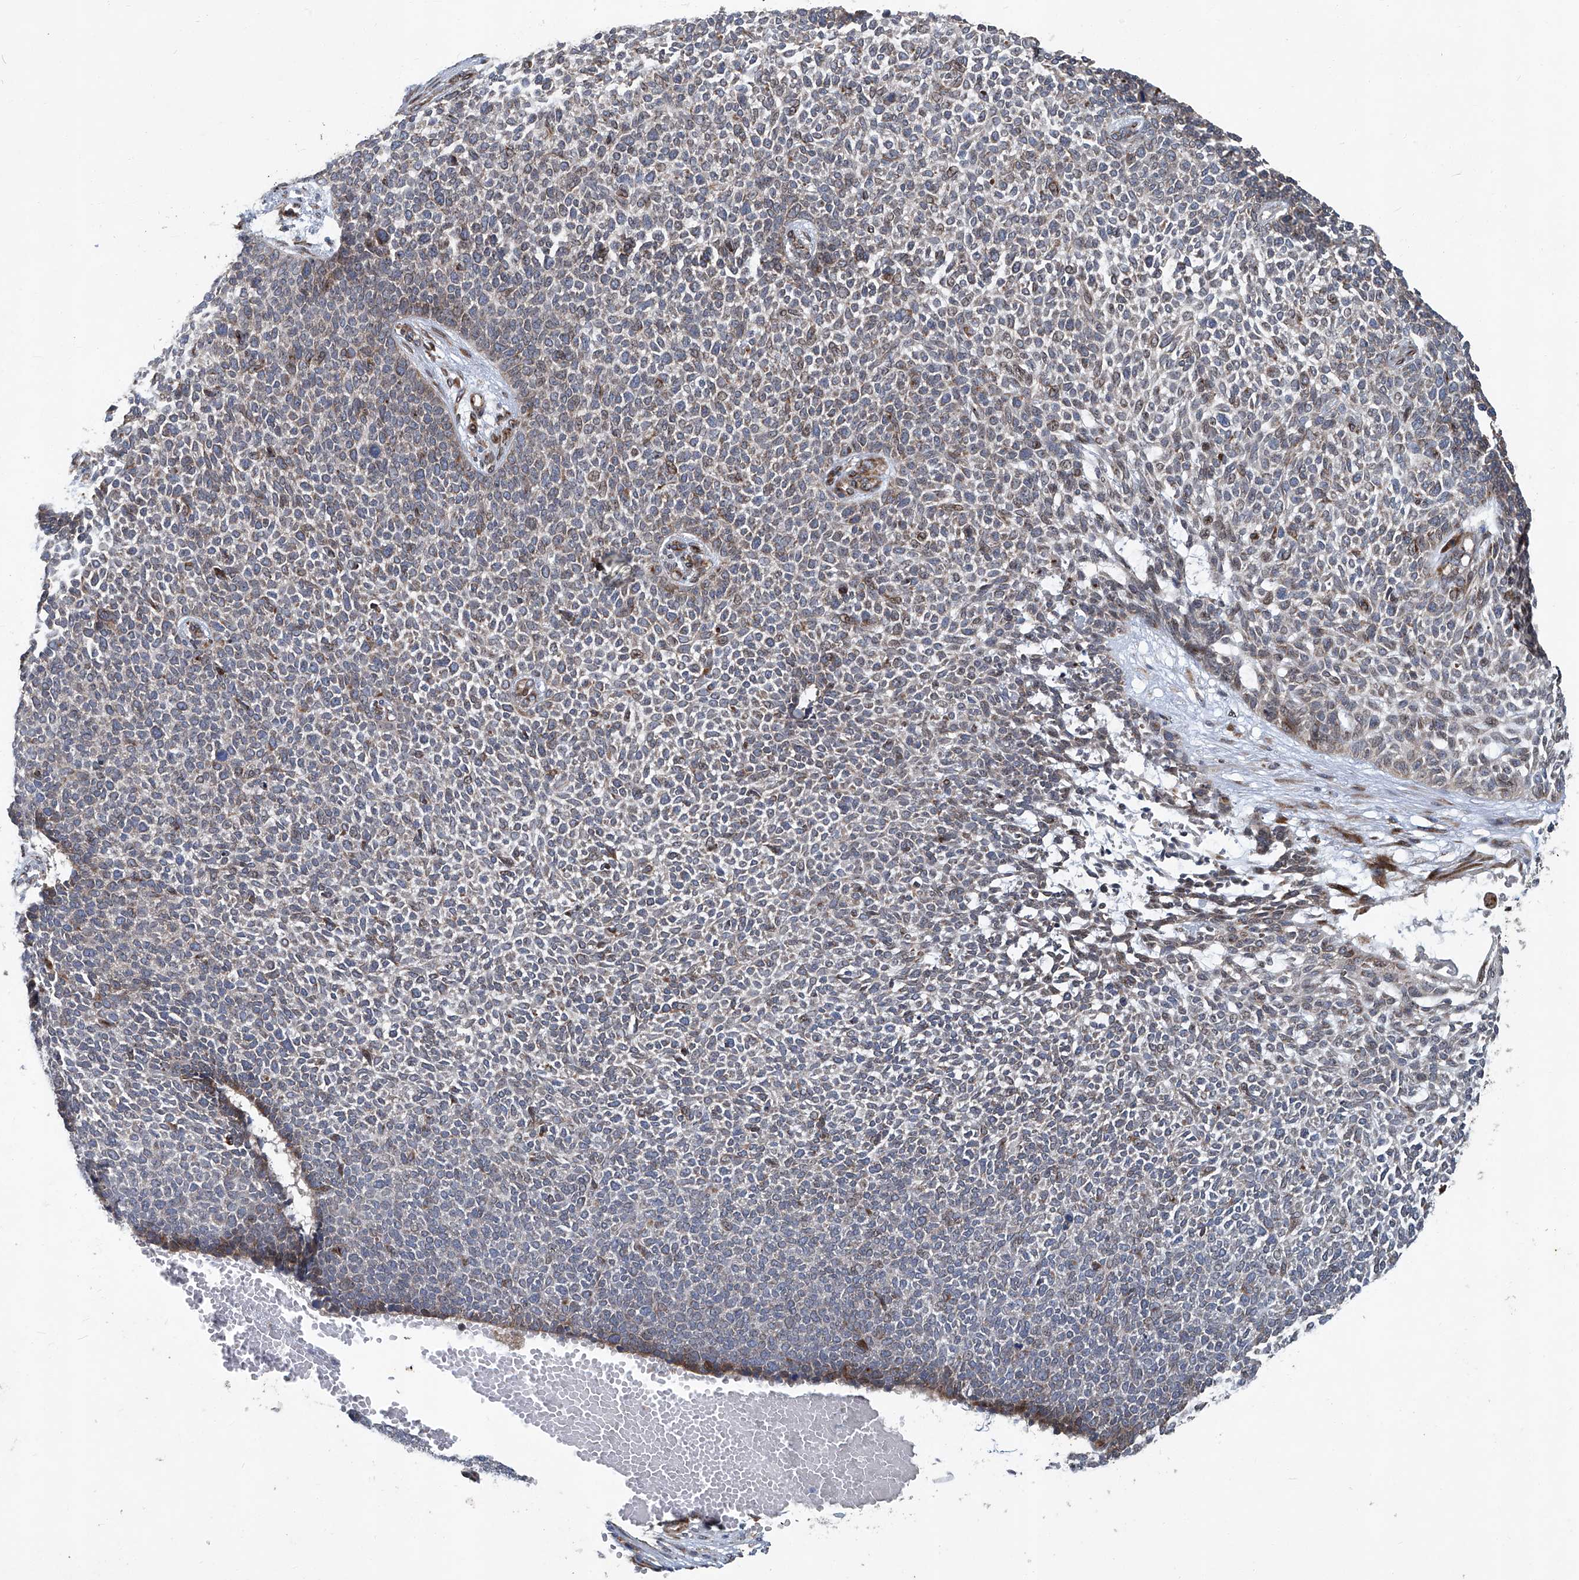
{"staining": {"intensity": "moderate", "quantity": "<25%", "location": "cytoplasmic/membranous"}, "tissue": "skin cancer", "cell_type": "Tumor cells", "image_type": "cancer", "snomed": [{"axis": "morphology", "description": "Basal cell carcinoma"}, {"axis": "topography", "description": "Skin"}], "caption": "This micrograph shows immunohistochemistry staining of skin cancer (basal cell carcinoma), with low moderate cytoplasmic/membranous expression in about <25% of tumor cells.", "gene": "GPR132", "patient": {"sex": "female", "age": 84}}